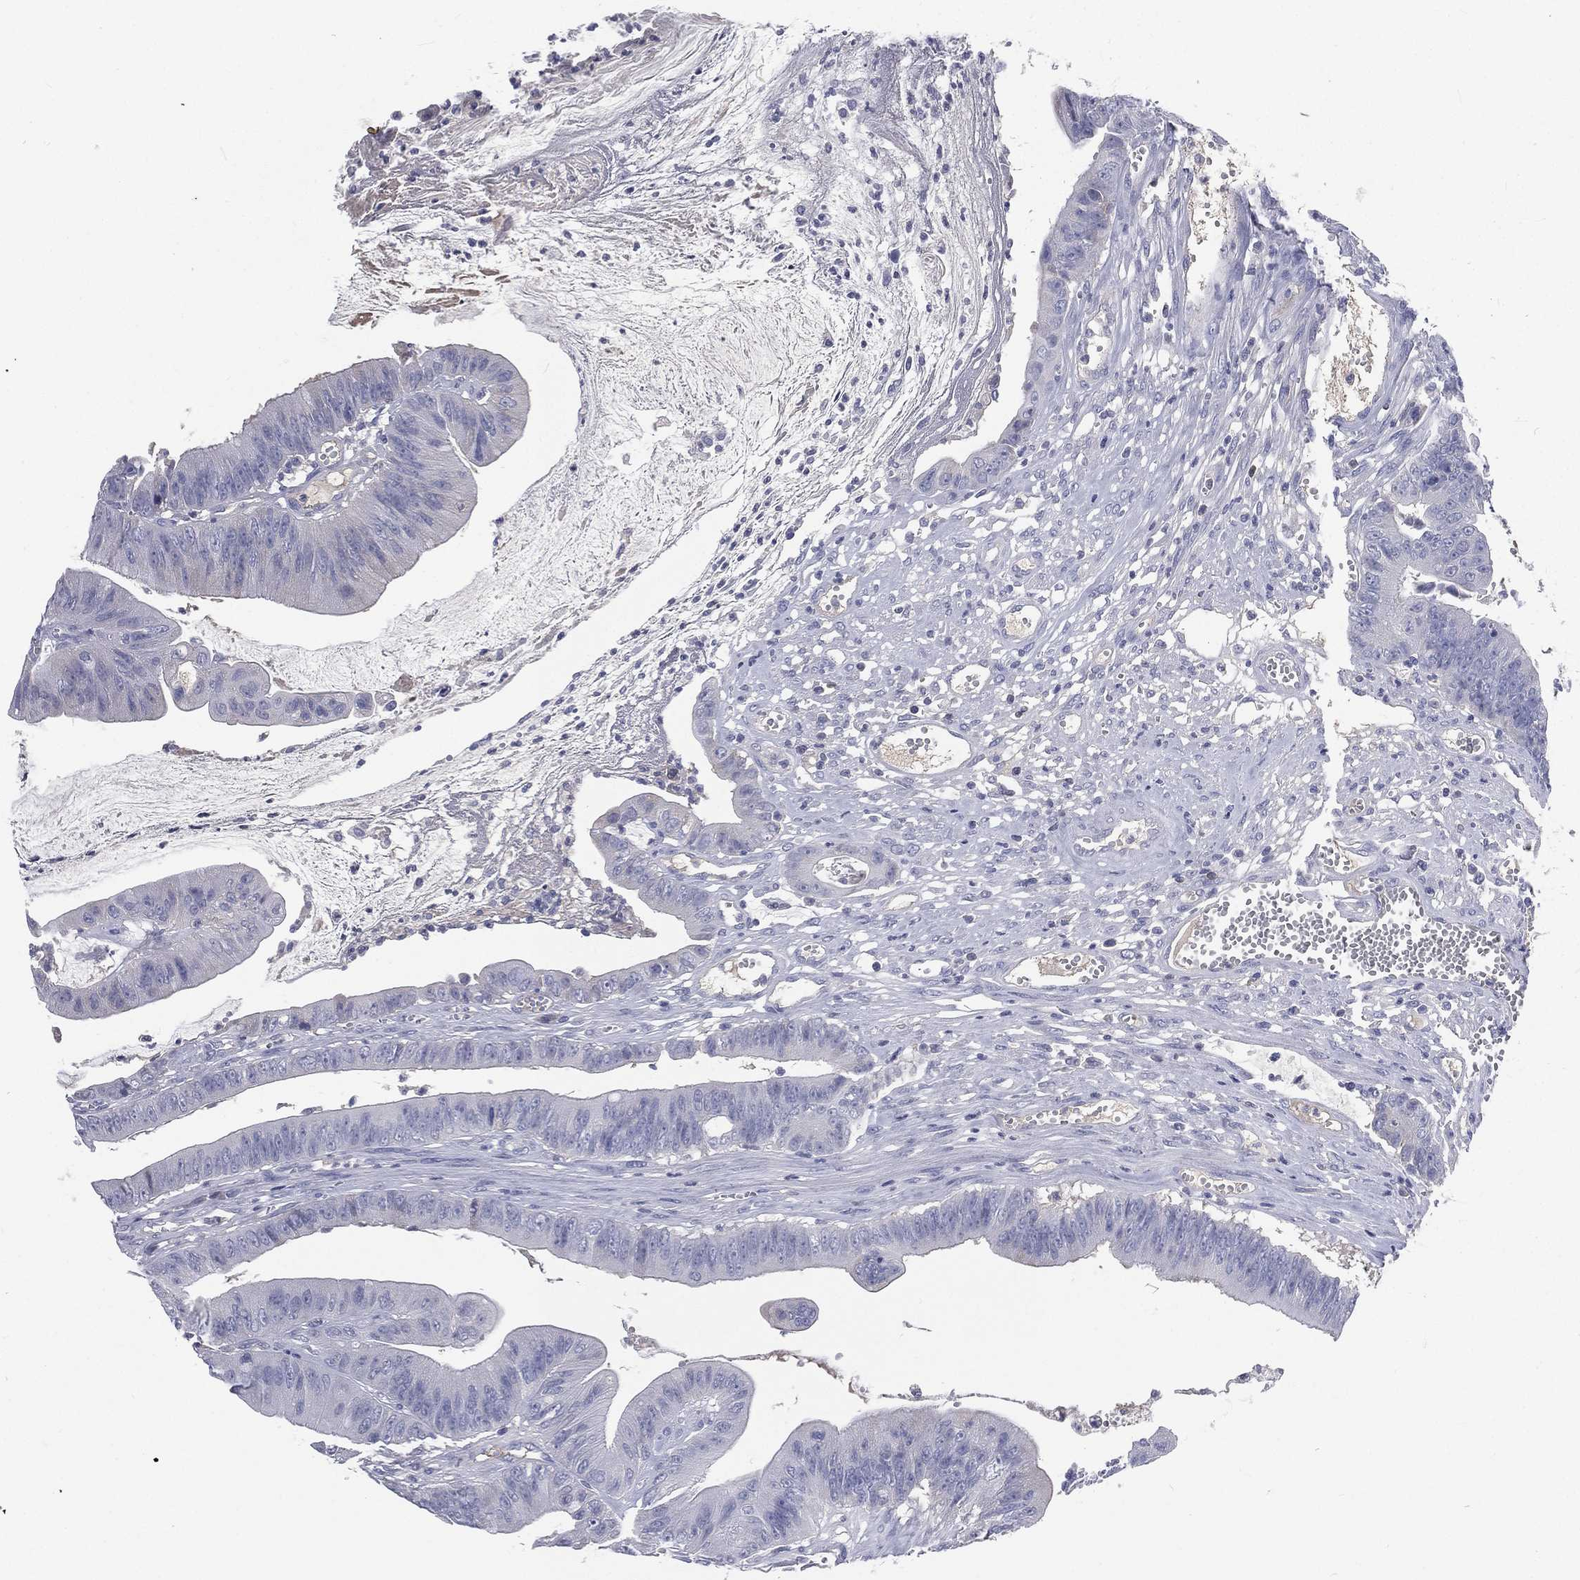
{"staining": {"intensity": "negative", "quantity": "none", "location": "none"}, "tissue": "colorectal cancer", "cell_type": "Tumor cells", "image_type": "cancer", "snomed": [{"axis": "morphology", "description": "Adenocarcinoma, NOS"}, {"axis": "topography", "description": "Colon"}], "caption": "This is an immunohistochemistry (IHC) histopathology image of colorectal cancer. There is no staining in tumor cells.", "gene": "CD3D", "patient": {"sex": "female", "age": 69}}